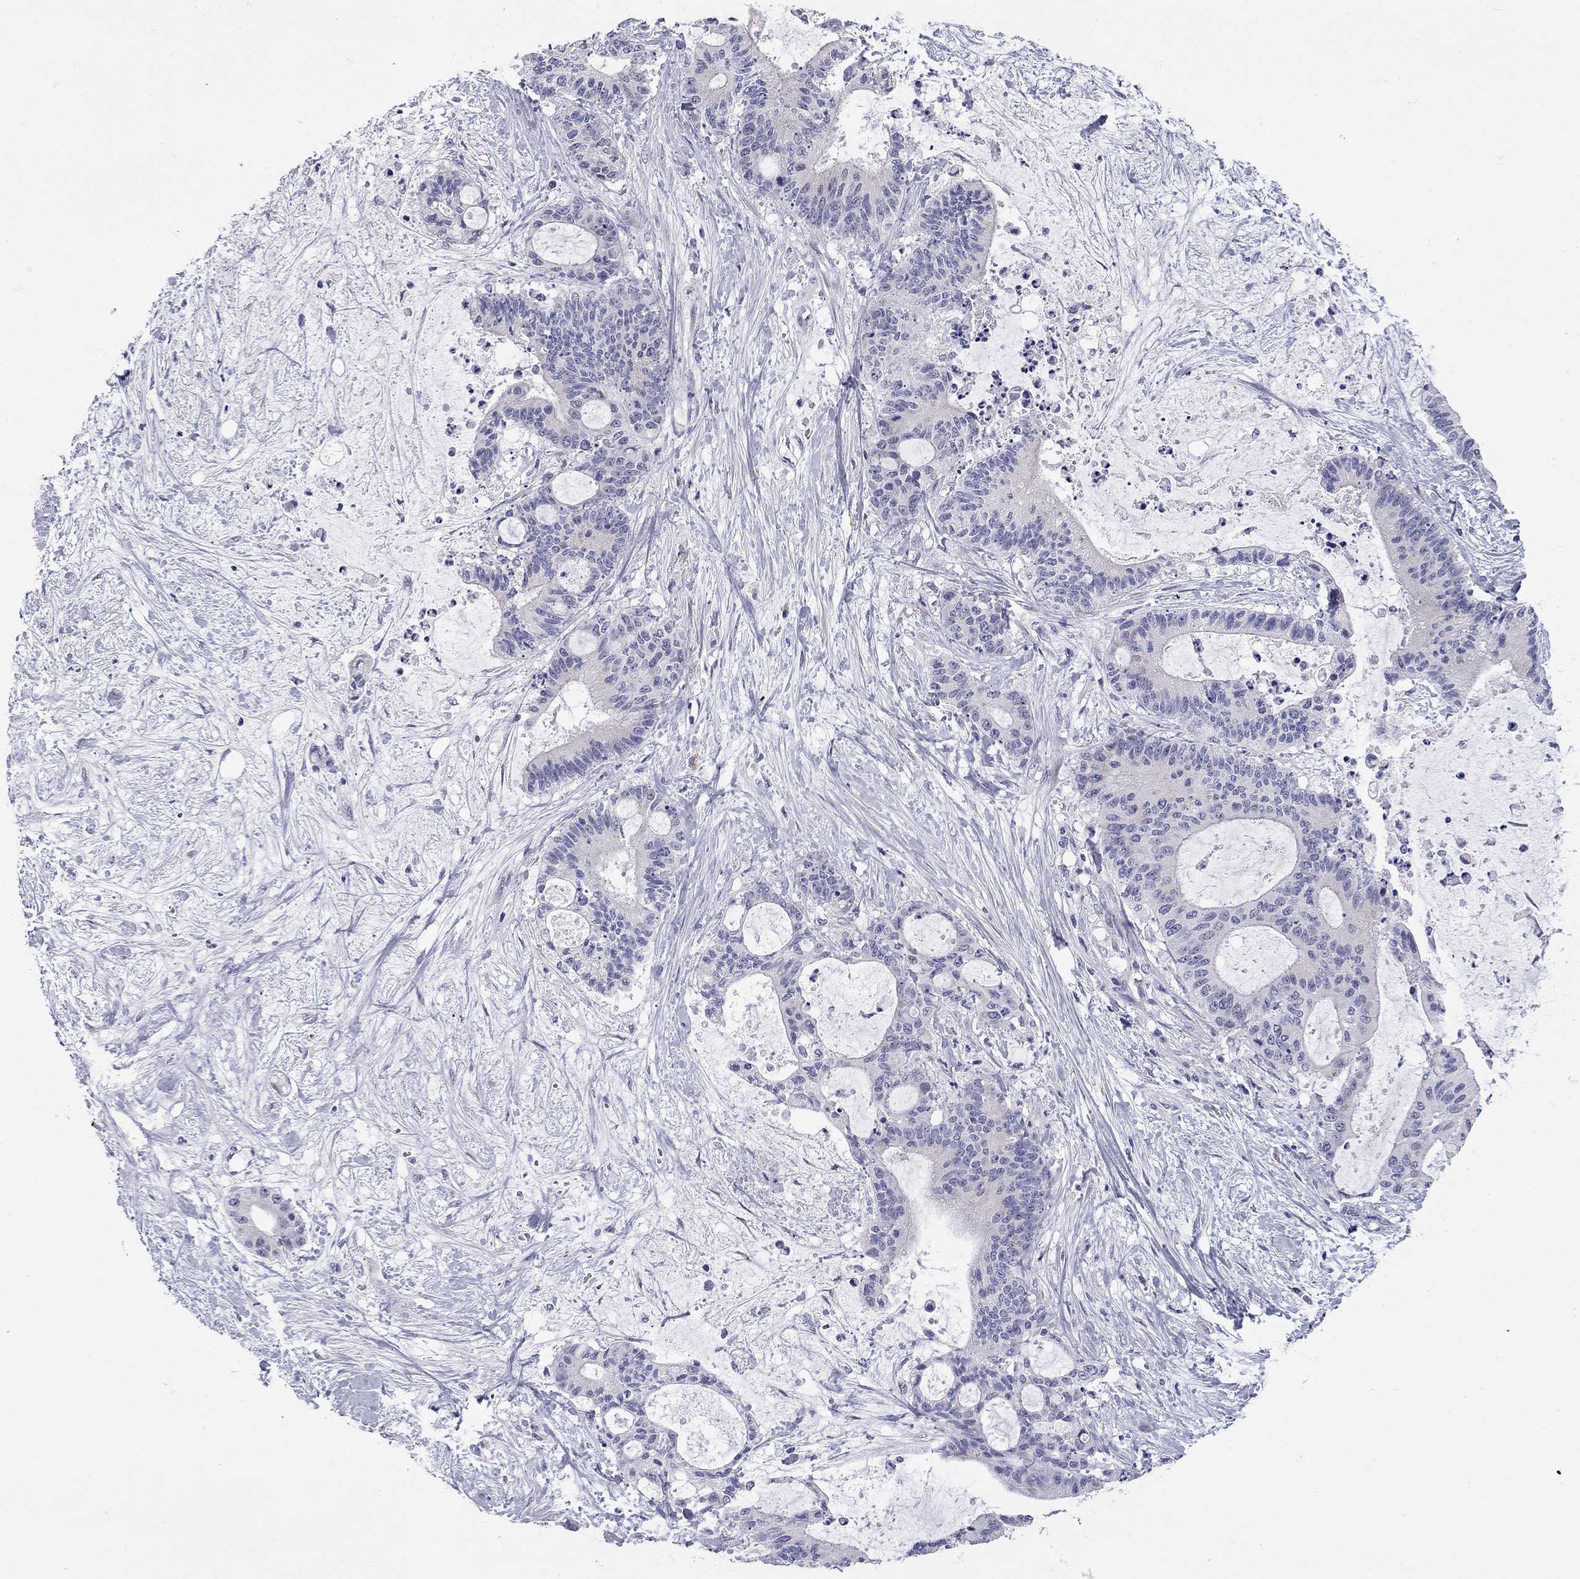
{"staining": {"intensity": "negative", "quantity": "none", "location": "none"}, "tissue": "liver cancer", "cell_type": "Tumor cells", "image_type": "cancer", "snomed": [{"axis": "morphology", "description": "Cholangiocarcinoma"}, {"axis": "topography", "description": "Liver"}], "caption": "Tumor cells show no significant expression in cholangiocarcinoma (liver).", "gene": "C8orf88", "patient": {"sex": "female", "age": 73}}